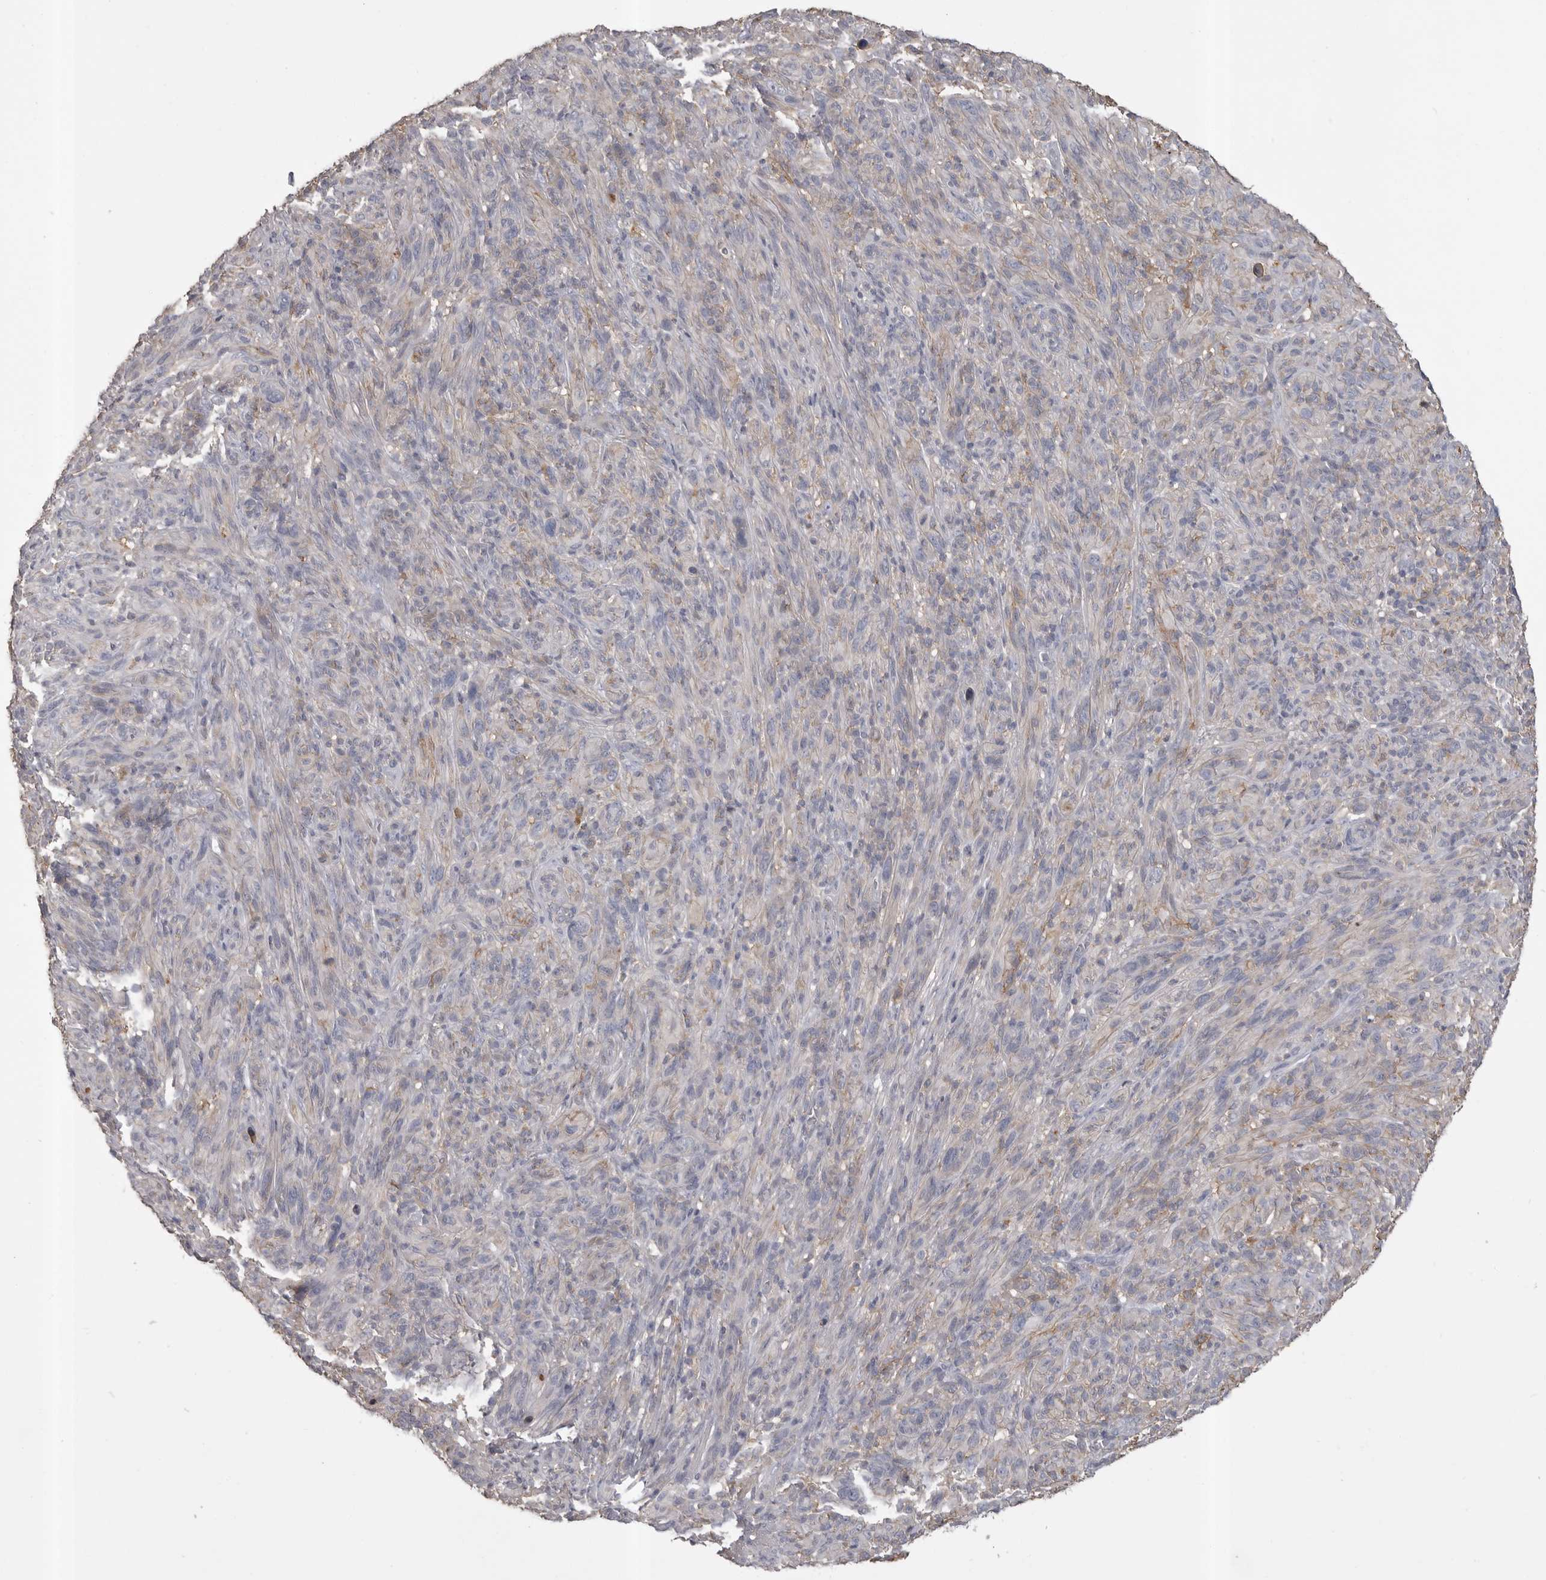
{"staining": {"intensity": "negative", "quantity": "none", "location": "none"}, "tissue": "melanoma", "cell_type": "Tumor cells", "image_type": "cancer", "snomed": [{"axis": "morphology", "description": "Malignant melanoma, NOS"}, {"axis": "topography", "description": "Skin of head"}], "caption": "IHC photomicrograph of neoplastic tissue: melanoma stained with DAB (3,3'-diaminobenzidine) demonstrates no significant protein expression in tumor cells.", "gene": "CMTM6", "patient": {"sex": "male", "age": 96}}